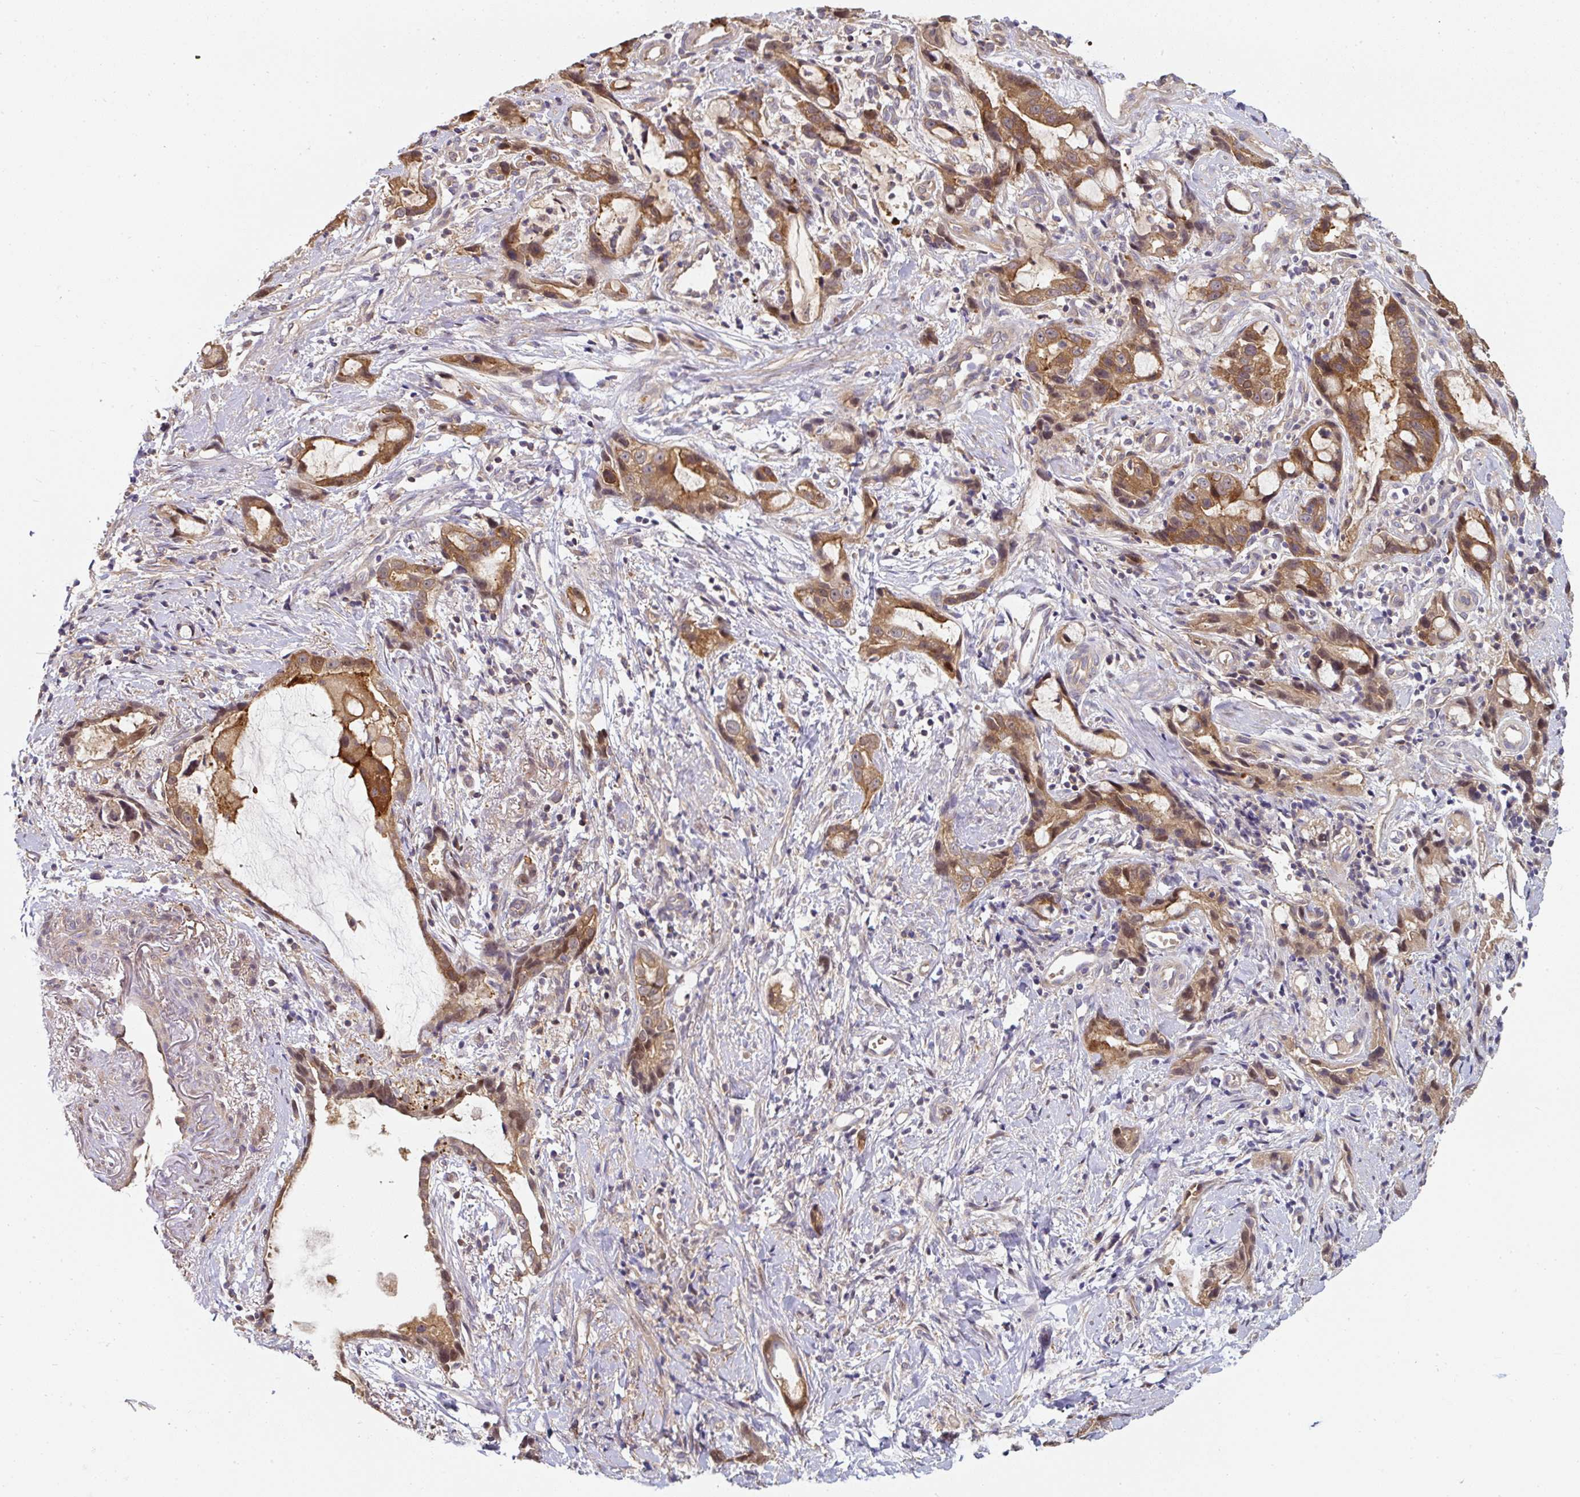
{"staining": {"intensity": "moderate", "quantity": ">75%", "location": "cytoplasmic/membranous,nuclear"}, "tissue": "stomach cancer", "cell_type": "Tumor cells", "image_type": "cancer", "snomed": [{"axis": "morphology", "description": "Adenocarcinoma, NOS"}, {"axis": "topography", "description": "Stomach"}], "caption": "An IHC micrograph of neoplastic tissue is shown. Protein staining in brown labels moderate cytoplasmic/membranous and nuclear positivity in stomach cancer within tumor cells.", "gene": "ST13", "patient": {"sex": "male", "age": 55}}